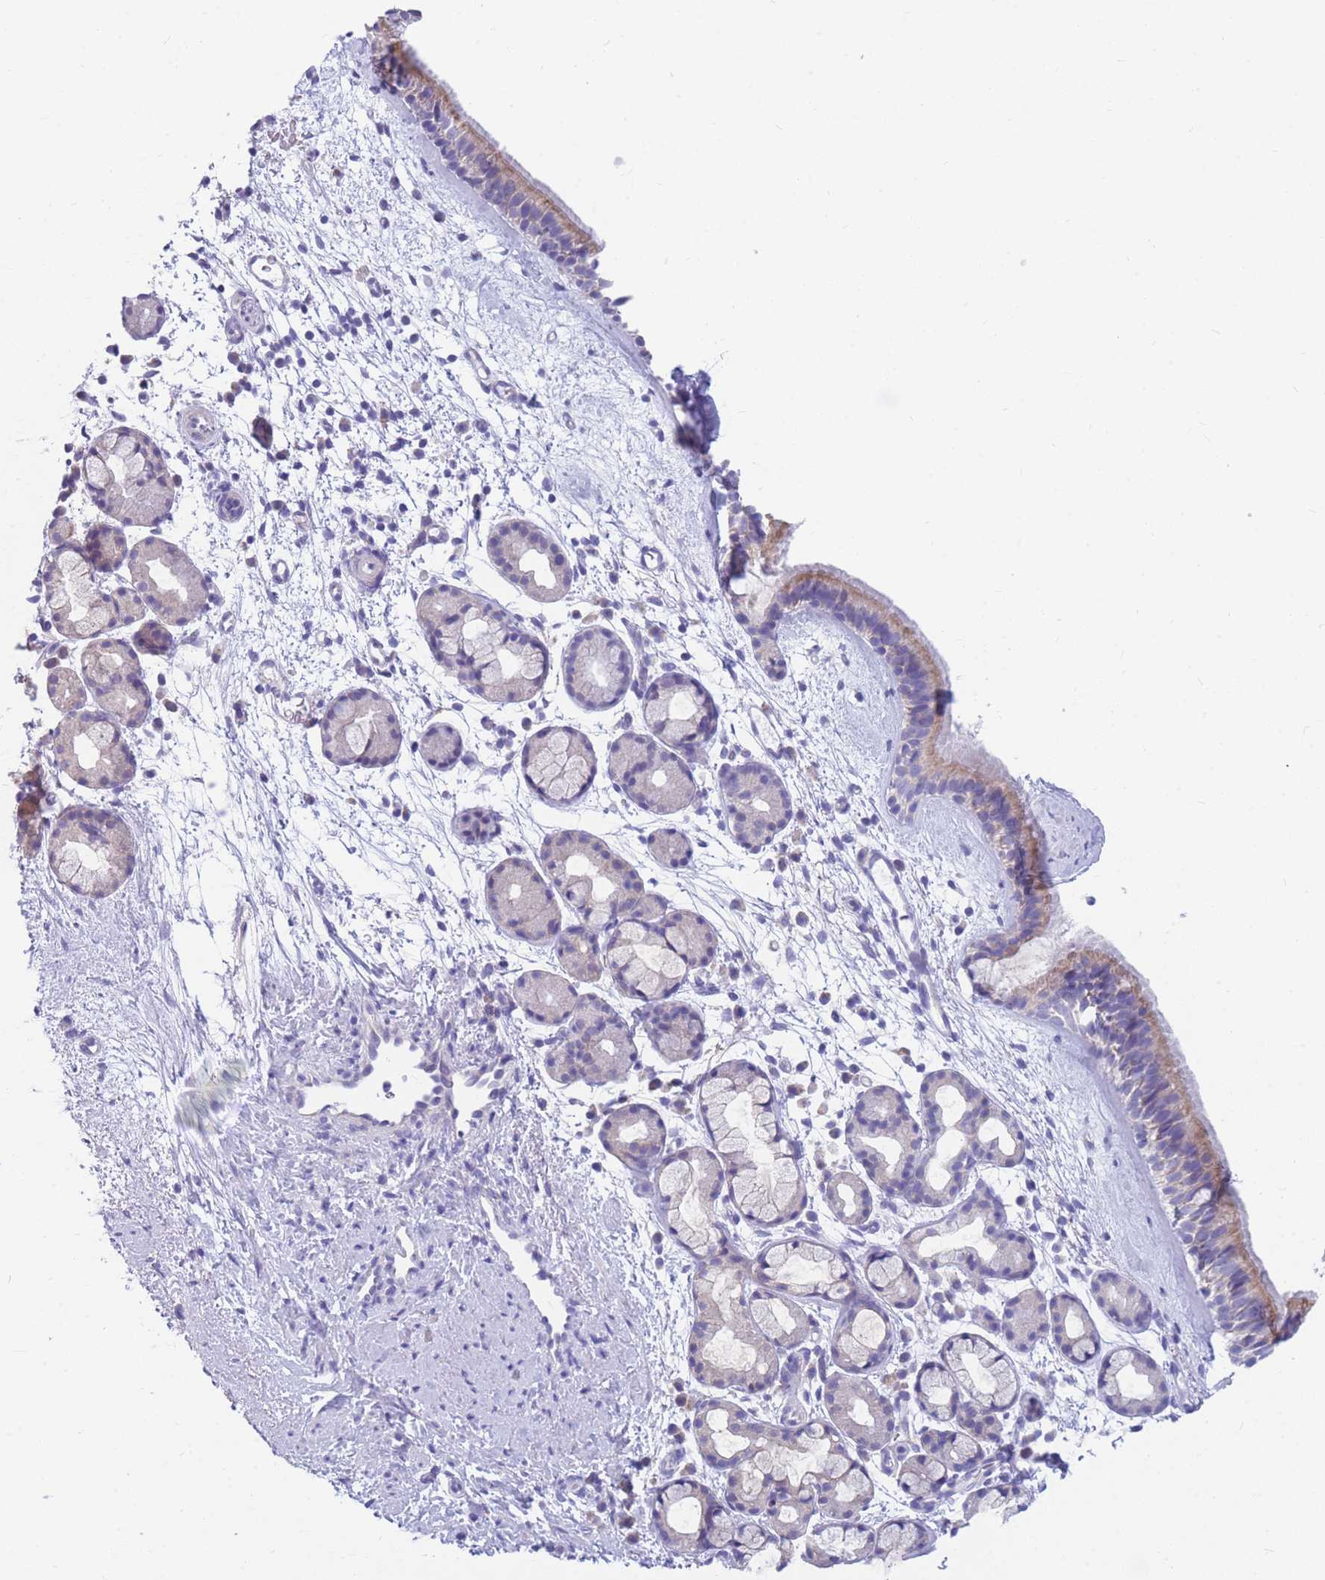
{"staining": {"intensity": "weak", "quantity": "25%-75%", "location": "cytoplasmic/membranous"}, "tissue": "nasopharynx", "cell_type": "Respiratory epithelial cells", "image_type": "normal", "snomed": [{"axis": "morphology", "description": "Normal tissue, NOS"}, {"axis": "topography", "description": "Nasopharynx"}], "caption": "Weak cytoplasmic/membranous protein positivity is seen in approximately 25%-75% of respiratory epithelial cells in nasopharynx. The staining is performed using DAB (3,3'-diaminobenzidine) brown chromogen to label protein expression. The nuclei are counter-stained blue using hematoxylin.", "gene": "DHRS11", "patient": {"sex": "female", "age": 81}}